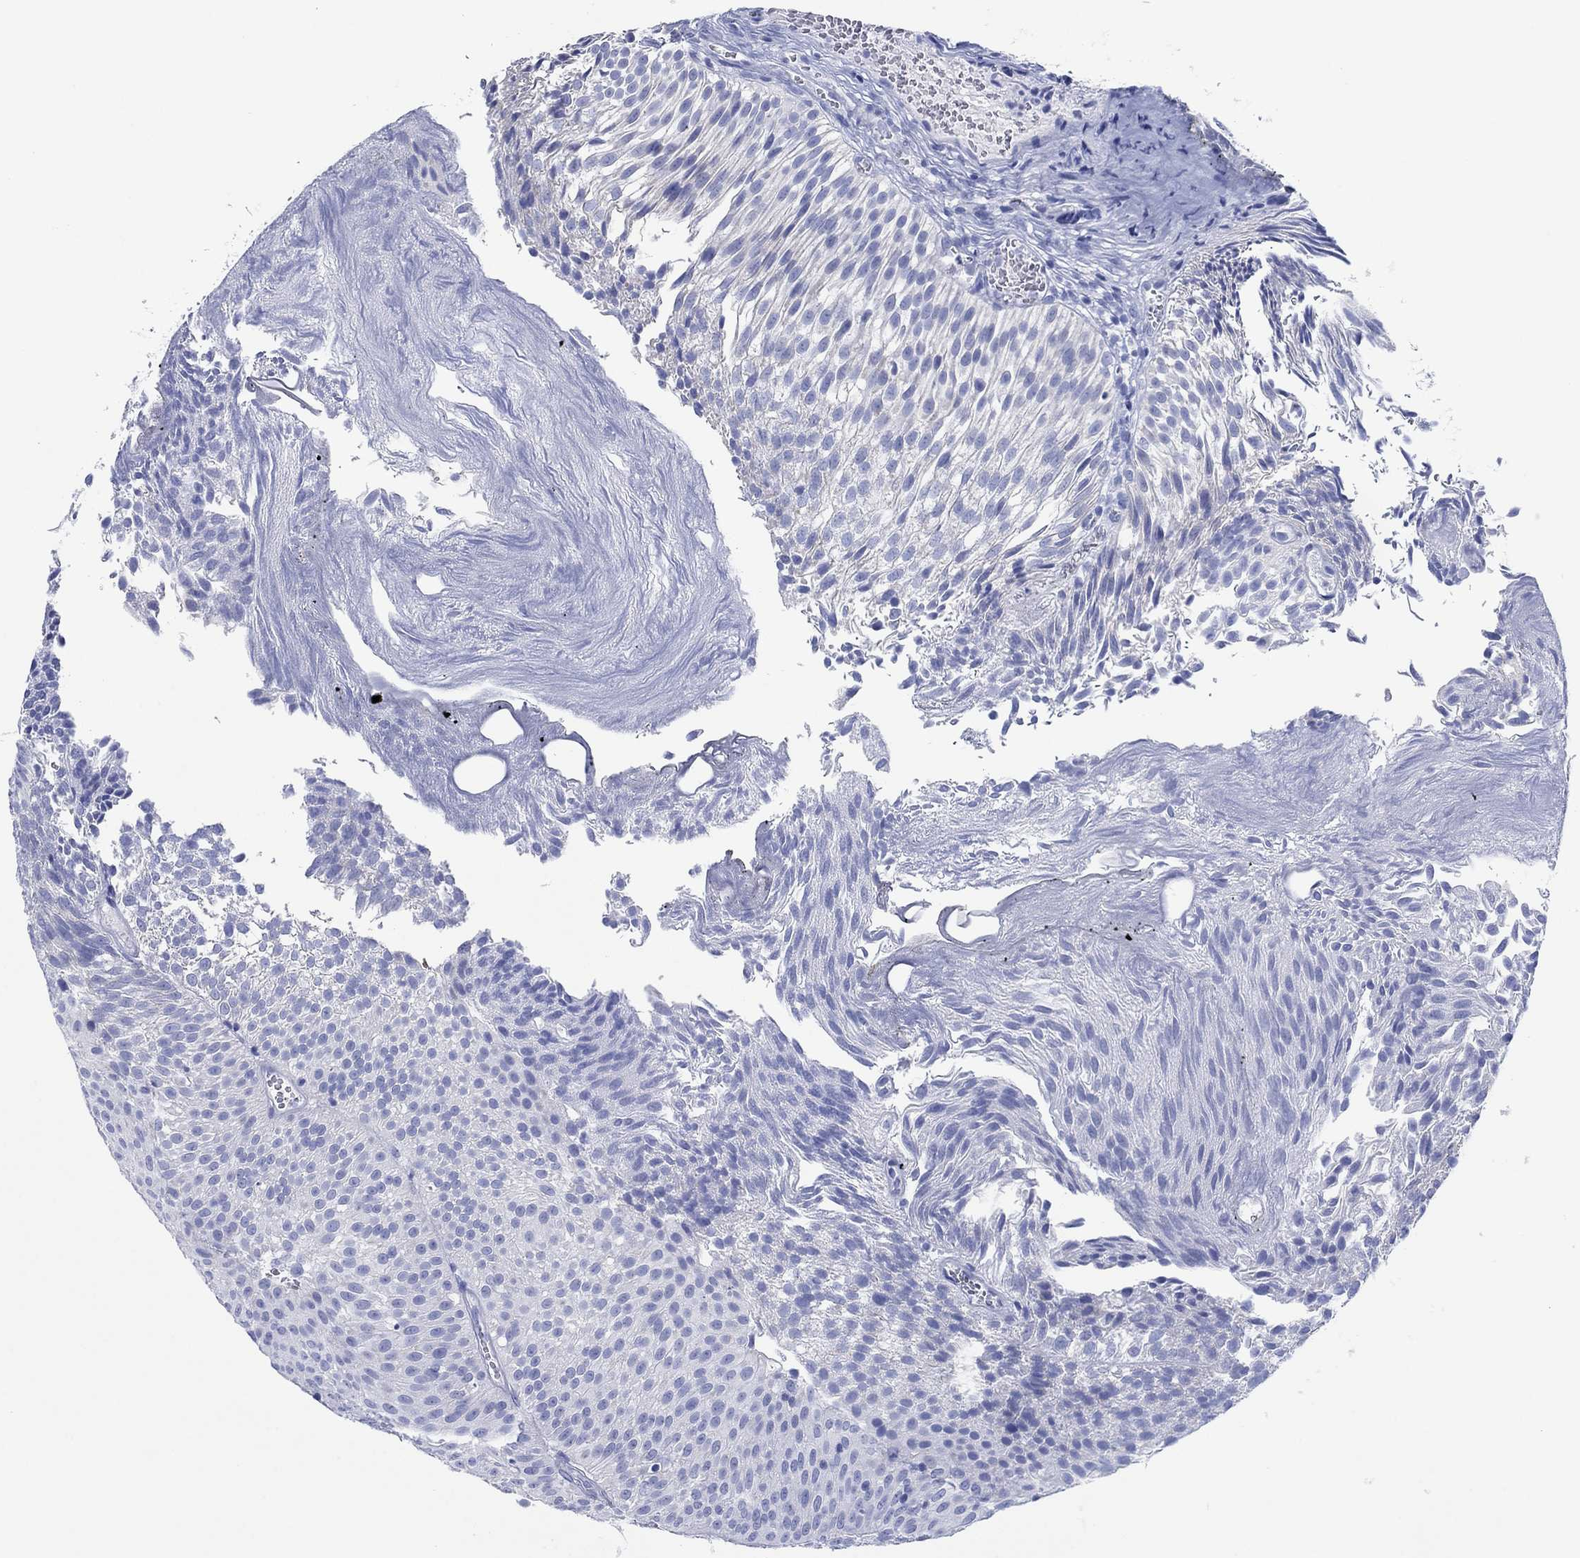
{"staining": {"intensity": "negative", "quantity": "none", "location": "none"}, "tissue": "urothelial cancer", "cell_type": "Tumor cells", "image_type": "cancer", "snomed": [{"axis": "morphology", "description": "Urothelial carcinoma, Low grade"}, {"axis": "topography", "description": "Urinary bladder"}], "caption": "Immunohistochemistry (IHC) of human urothelial cancer exhibits no staining in tumor cells.", "gene": "HCRT", "patient": {"sex": "male", "age": 65}}